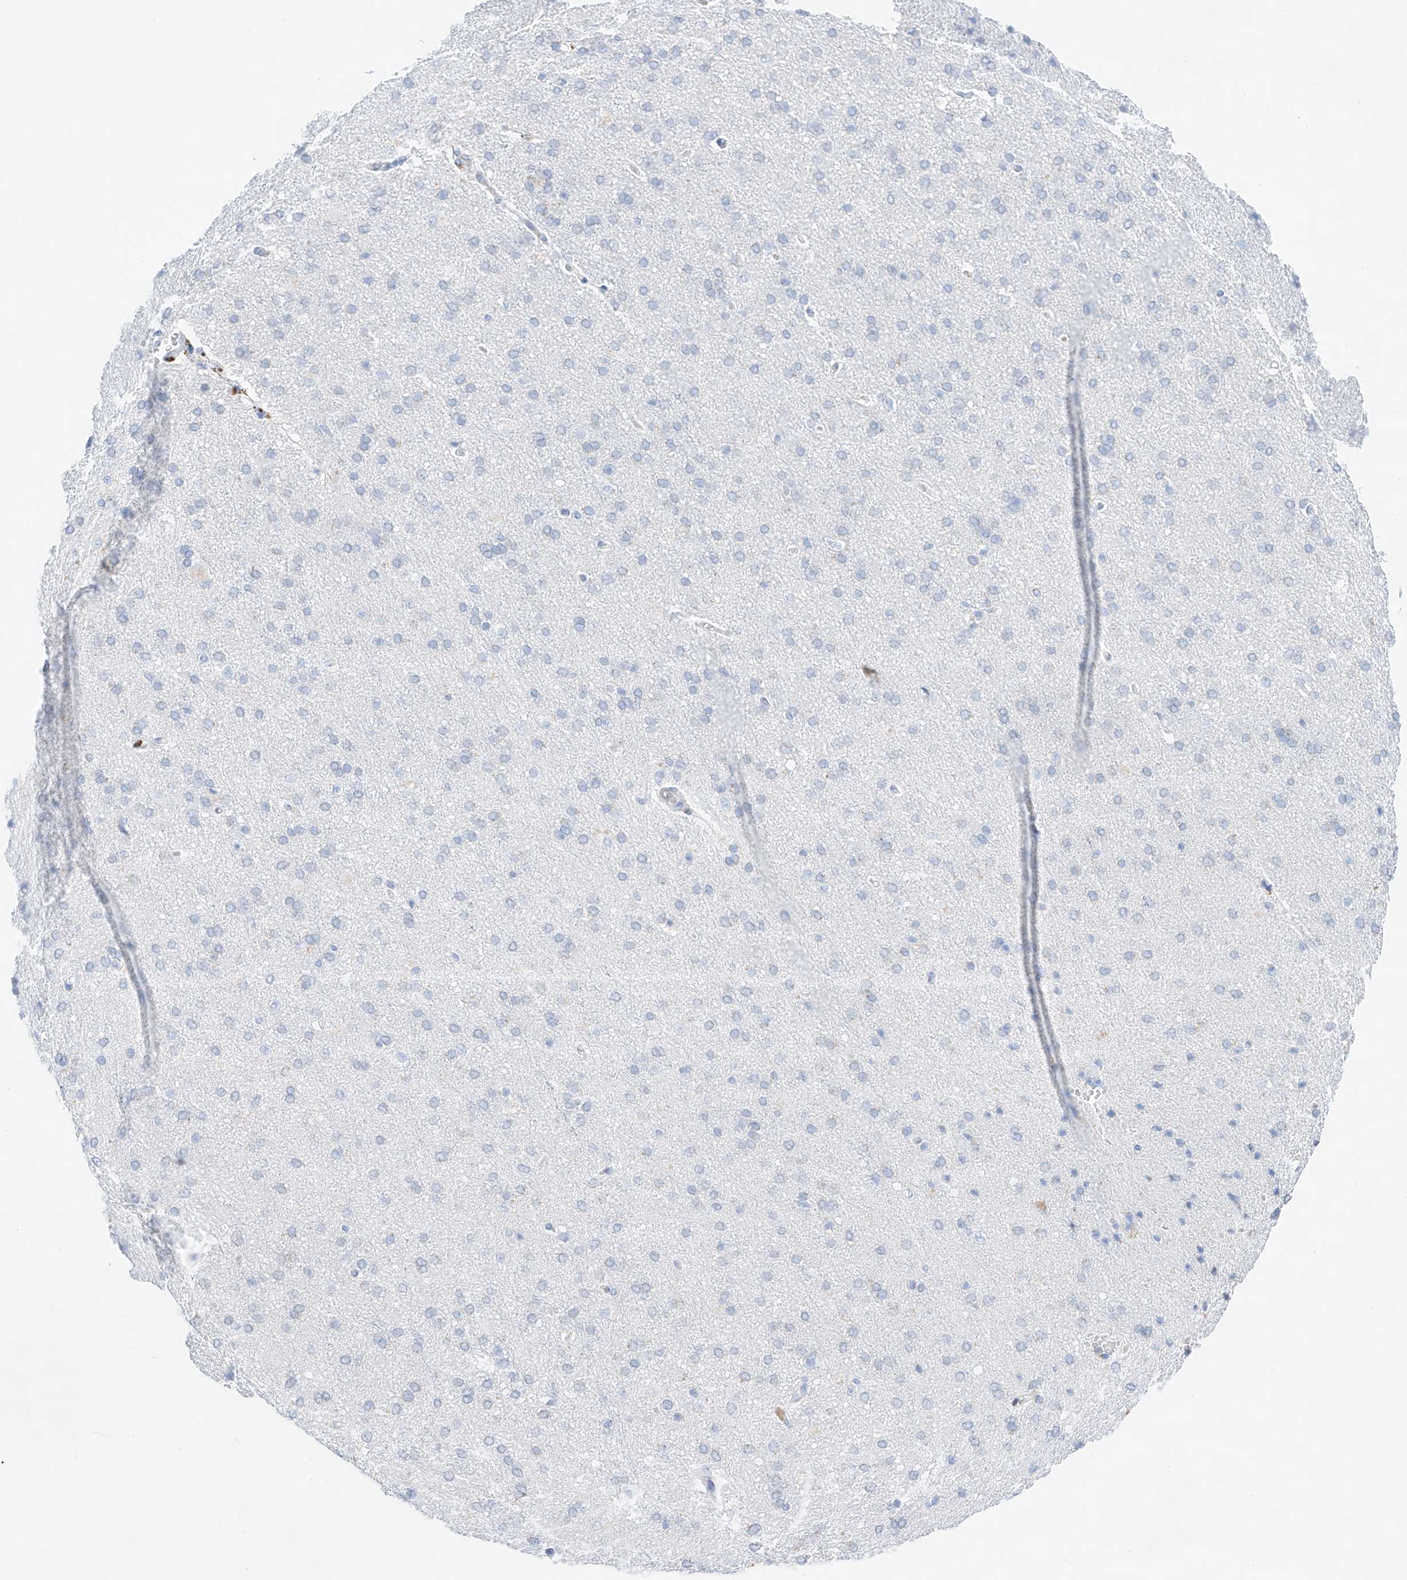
{"staining": {"intensity": "negative", "quantity": "none", "location": "none"}, "tissue": "cerebral cortex", "cell_type": "Endothelial cells", "image_type": "normal", "snomed": [{"axis": "morphology", "description": "Normal tissue, NOS"}, {"axis": "topography", "description": "Cerebral cortex"}], "caption": "The photomicrograph reveals no staining of endothelial cells in benign cerebral cortex. The staining is performed using DAB brown chromogen with nuclei counter-stained in using hematoxylin.", "gene": "NT5C3B", "patient": {"sex": "male", "age": 62}}